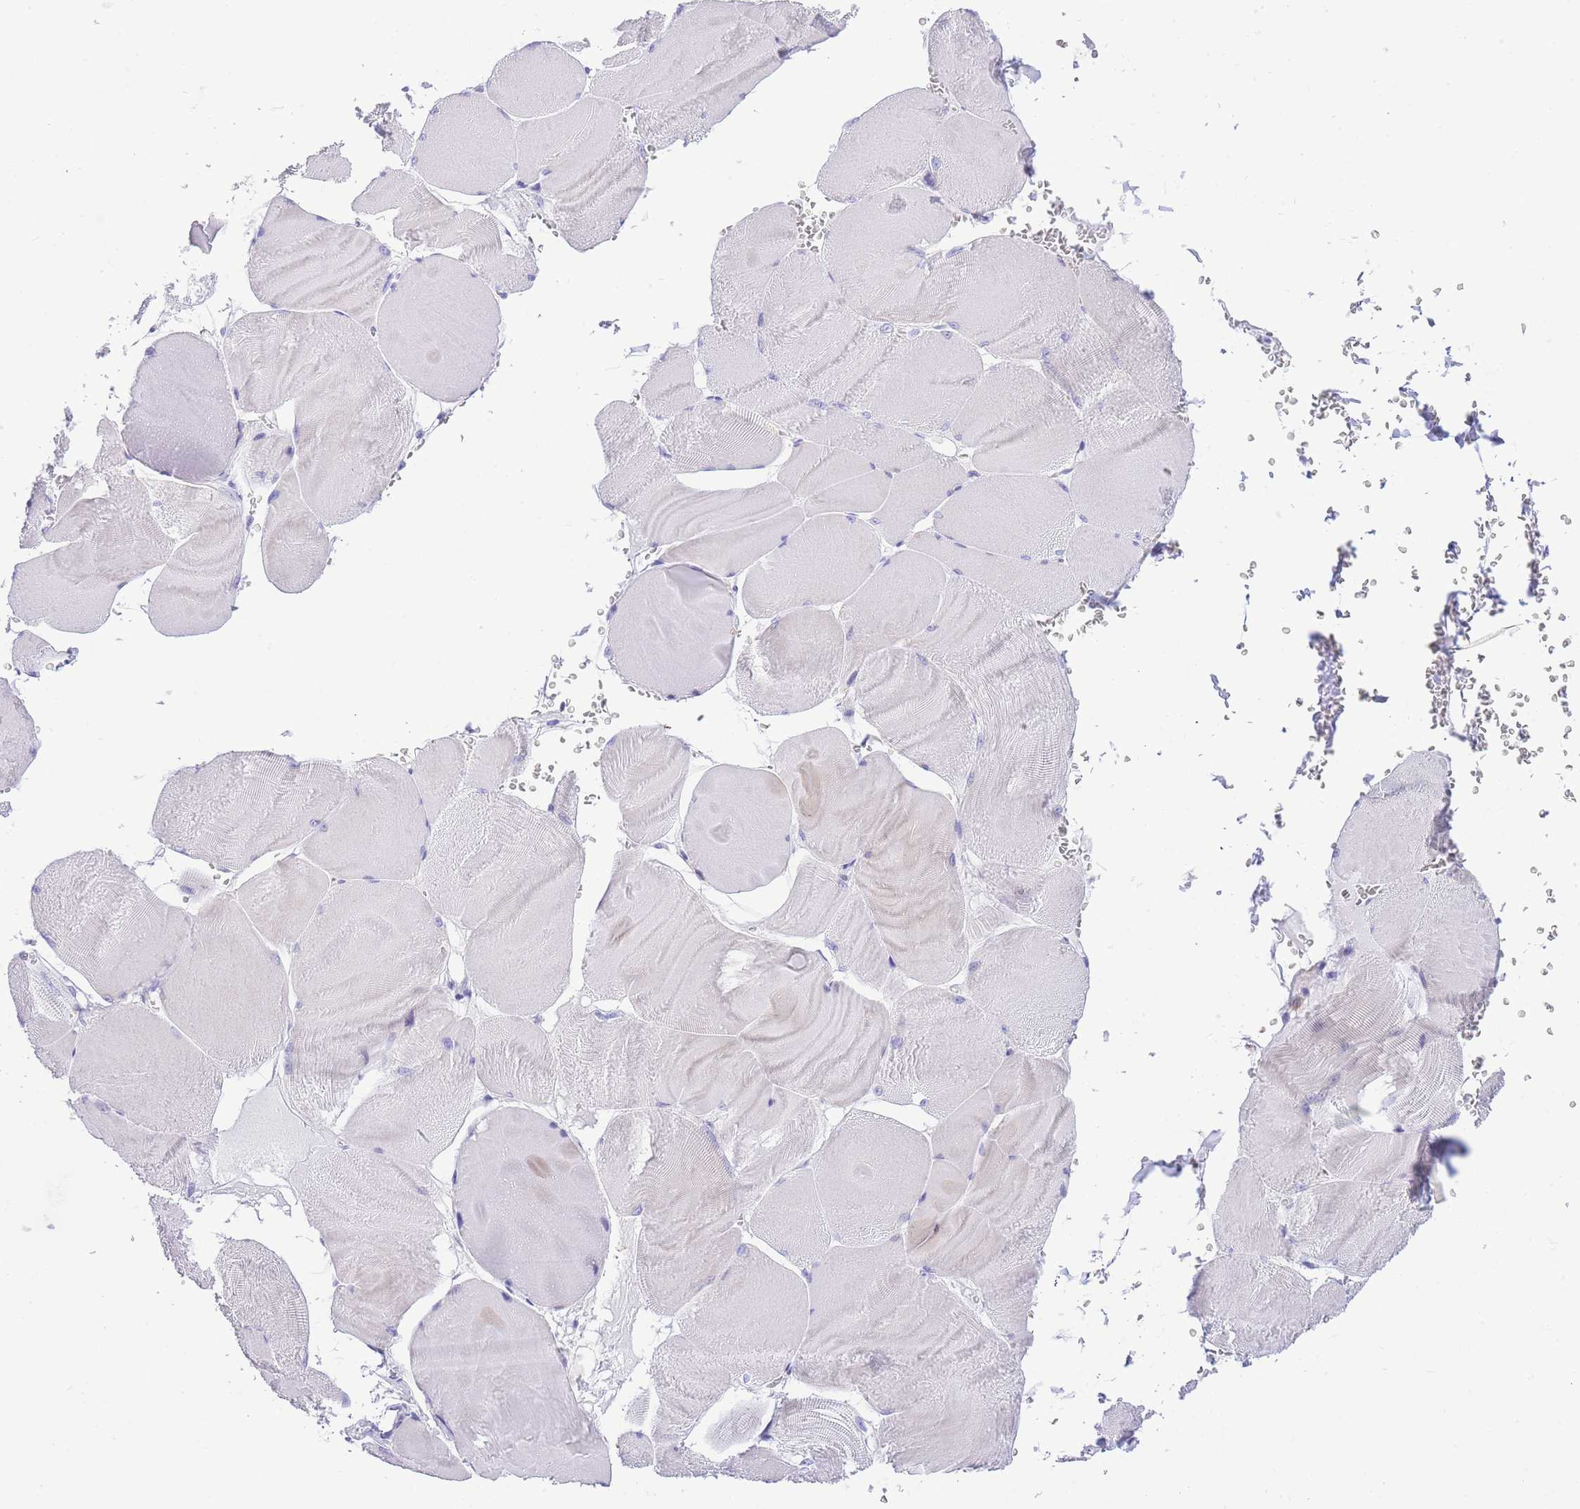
{"staining": {"intensity": "negative", "quantity": "none", "location": "none"}, "tissue": "skeletal muscle", "cell_type": "Myocytes", "image_type": "normal", "snomed": [{"axis": "morphology", "description": "Normal tissue, NOS"}, {"axis": "morphology", "description": "Basal cell carcinoma"}, {"axis": "topography", "description": "Skeletal muscle"}], "caption": "A high-resolution histopathology image shows immunohistochemistry (IHC) staining of unremarkable skeletal muscle, which exhibits no significant positivity in myocytes.", "gene": "TIFAB", "patient": {"sex": "female", "age": 64}}